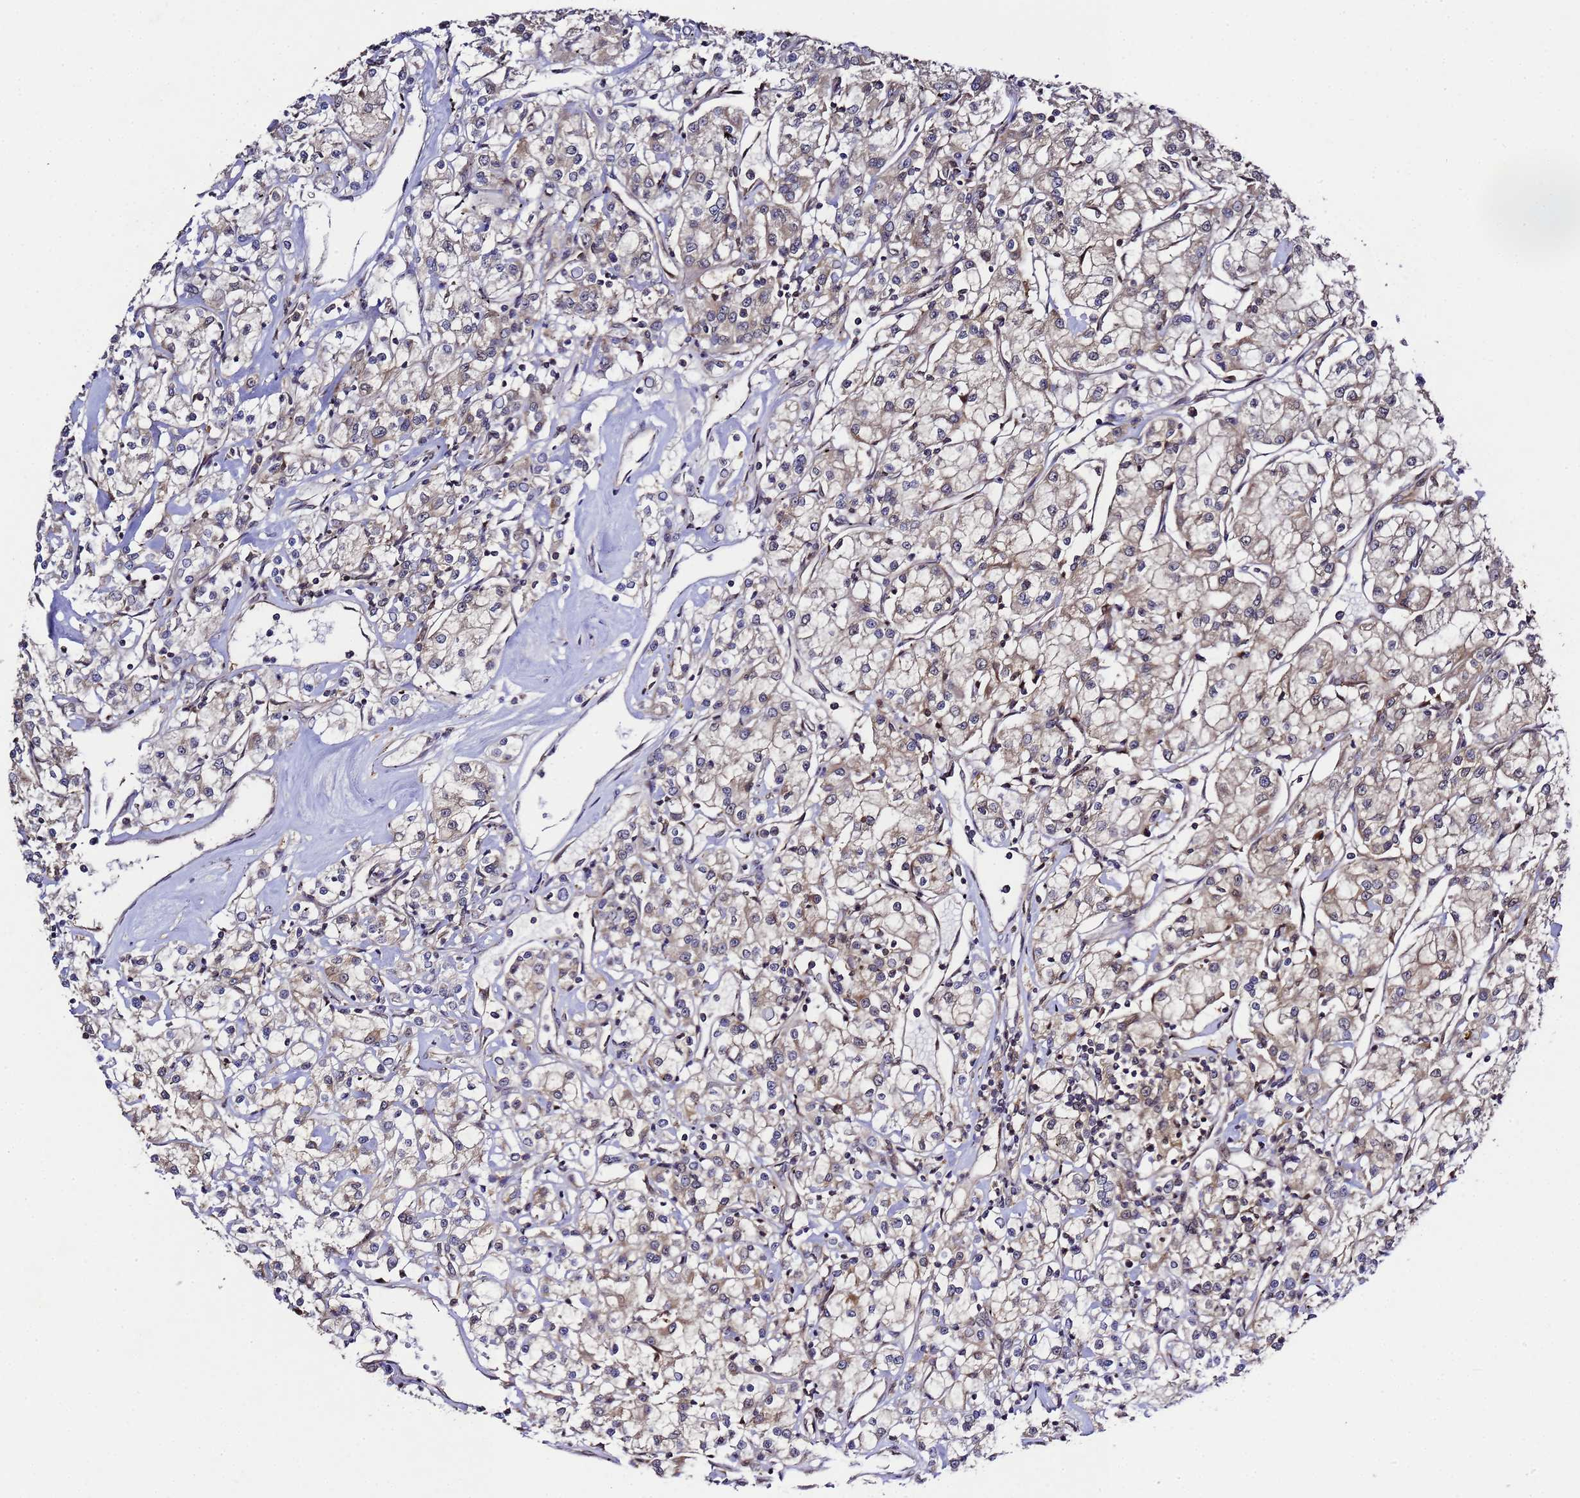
{"staining": {"intensity": "weak", "quantity": "25%-75%", "location": "cytoplasmic/membranous"}, "tissue": "renal cancer", "cell_type": "Tumor cells", "image_type": "cancer", "snomed": [{"axis": "morphology", "description": "Adenocarcinoma, NOS"}, {"axis": "topography", "description": "Kidney"}], "caption": "Human adenocarcinoma (renal) stained for a protein (brown) exhibits weak cytoplasmic/membranous positive expression in about 25%-75% of tumor cells.", "gene": "ALG3", "patient": {"sex": "female", "age": 59}}